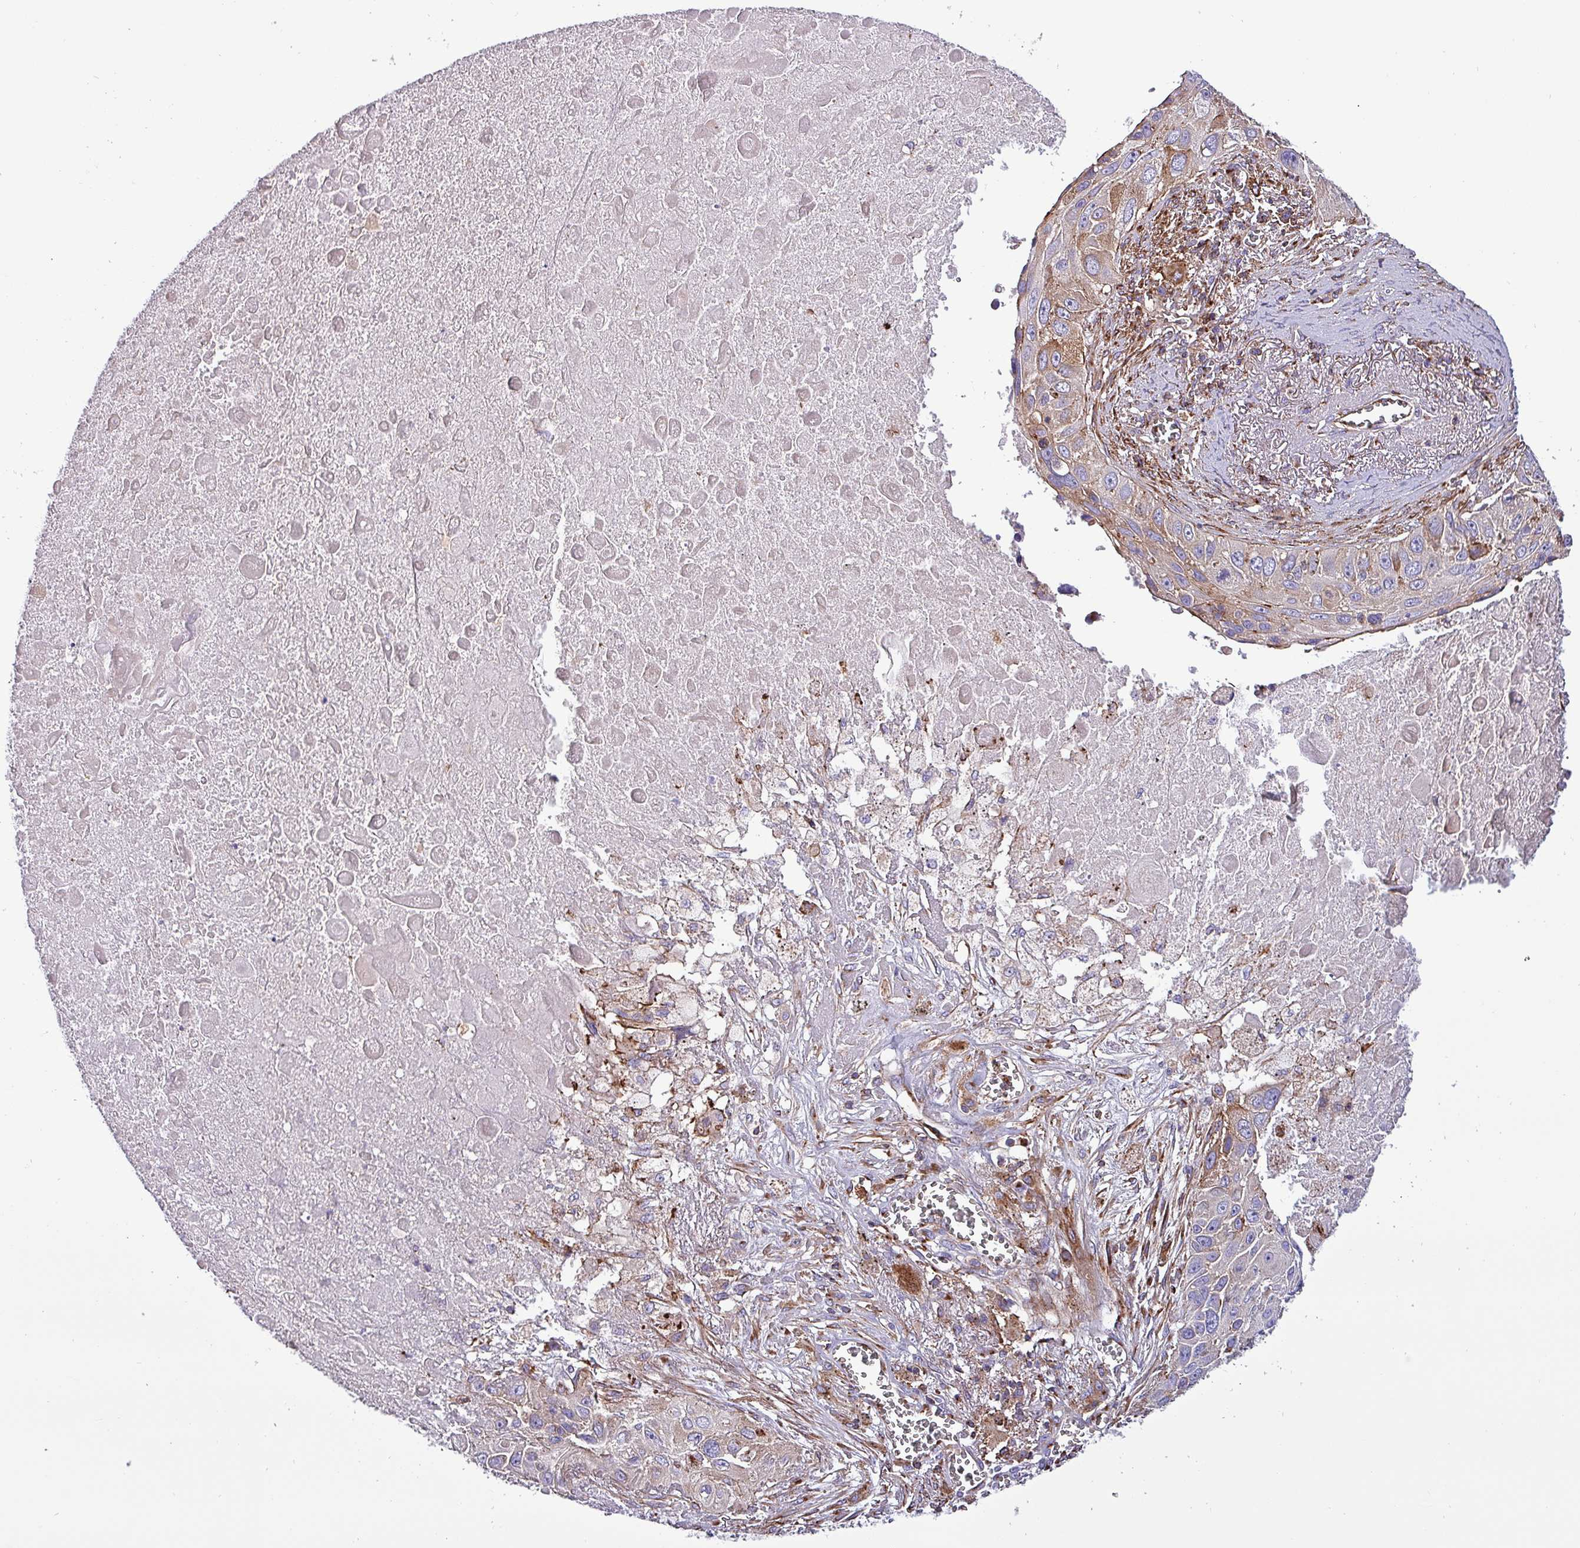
{"staining": {"intensity": "weak", "quantity": "25%-75%", "location": "cytoplasmic/membranous"}, "tissue": "lung cancer", "cell_type": "Tumor cells", "image_type": "cancer", "snomed": [{"axis": "morphology", "description": "Squamous cell carcinoma, NOS"}, {"axis": "topography", "description": "Lung"}], "caption": "Weak cytoplasmic/membranous protein staining is present in approximately 25%-75% of tumor cells in lung squamous cell carcinoma.", "gene": "VAMP4", "patient": {"sex": "male", "age": 66}}